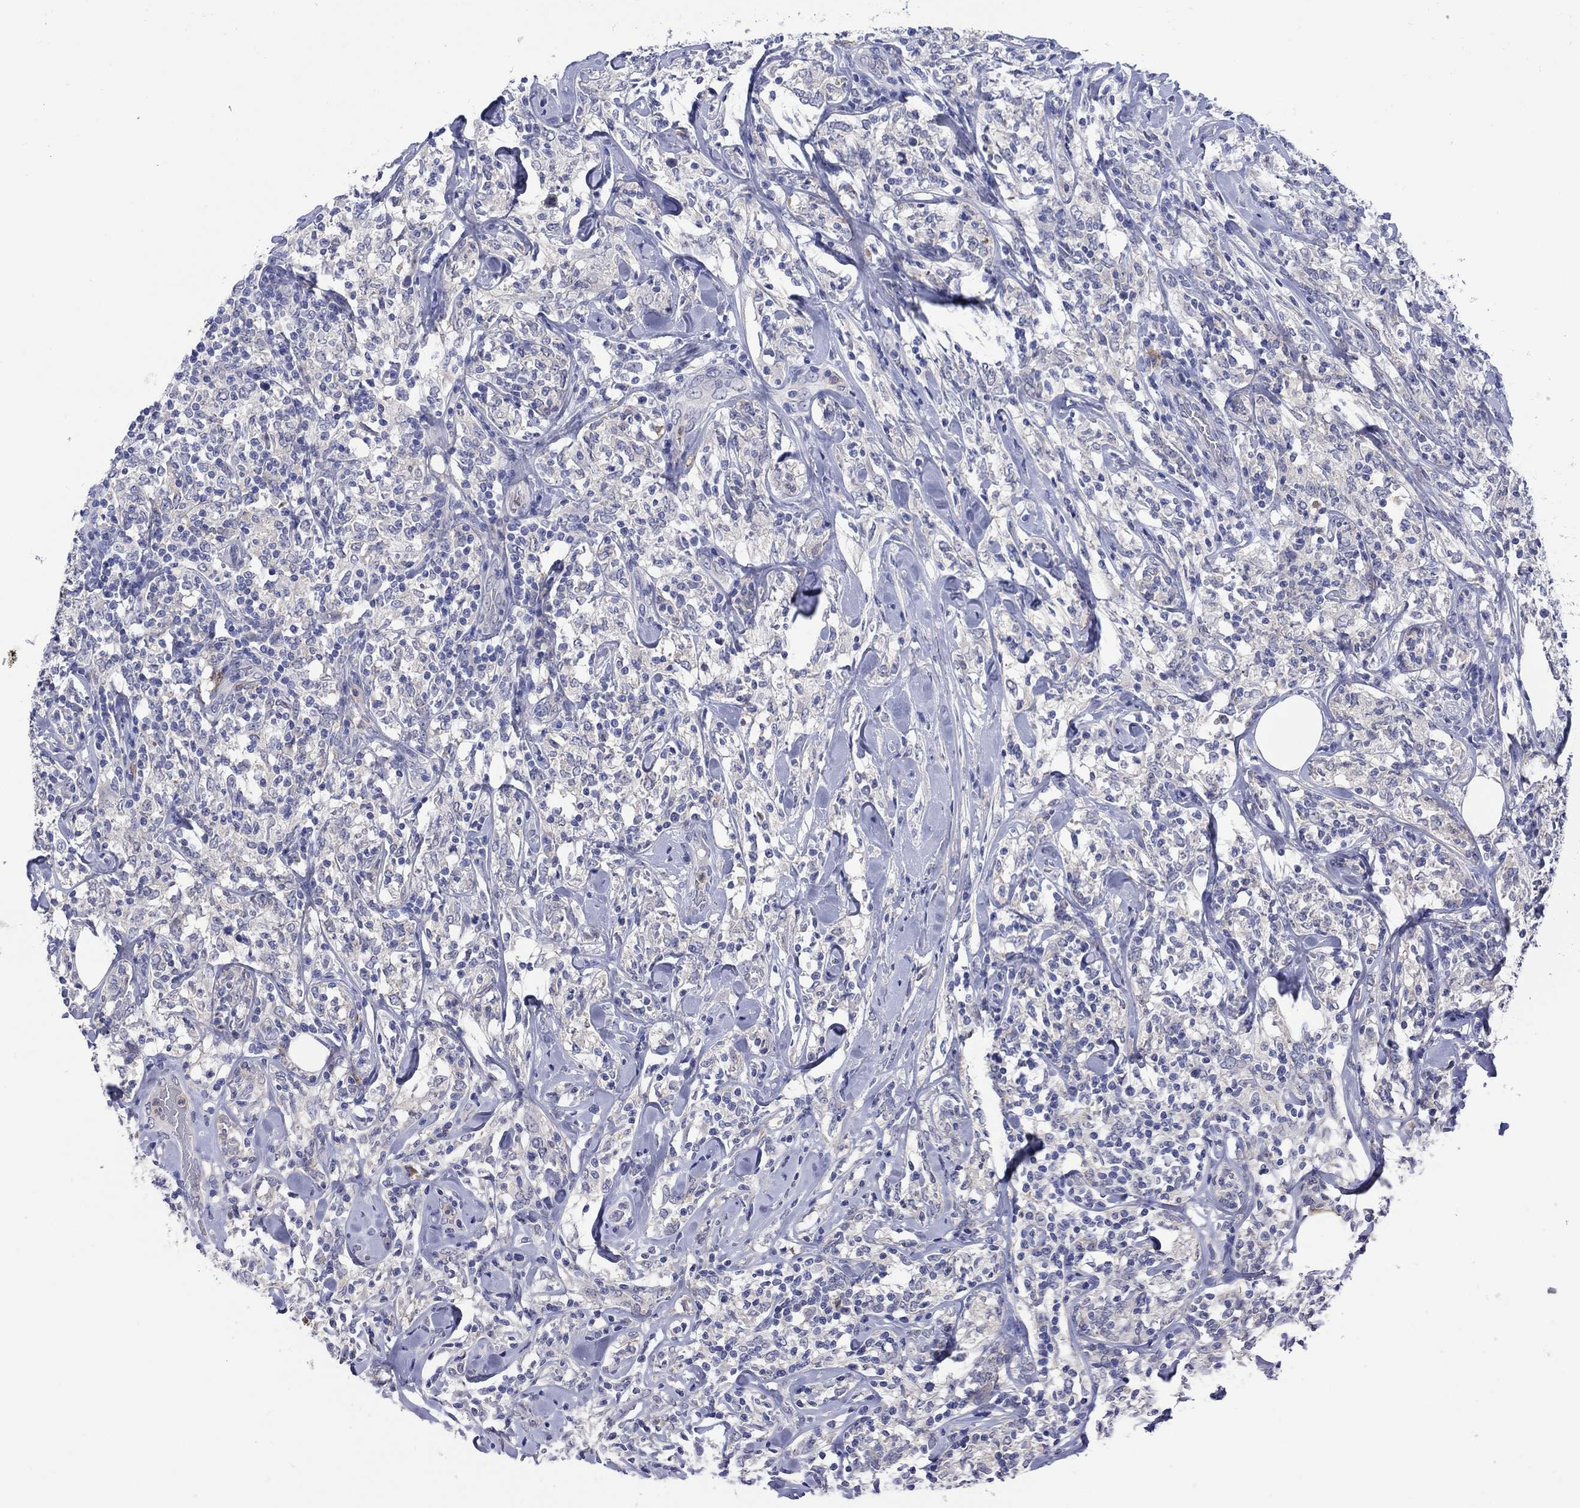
{"staining": {"intensity": "negative", "quantity": "none", "location": "none"}, "tissue": "lymphoma", "cell_type": "Tumor cells", "image_type": "cancer", "snomed": [{"axis": "morphology", "description": "Malignant lymphoma, non-Hodgkin's type, High grade"}, {"axis": "topography", "description": "Lymph node"}], "caption": "There is no significant staining in tumor cells of lymphoma.", "gene": "HDC", "patient": {"sex": "female", "age": 84}}